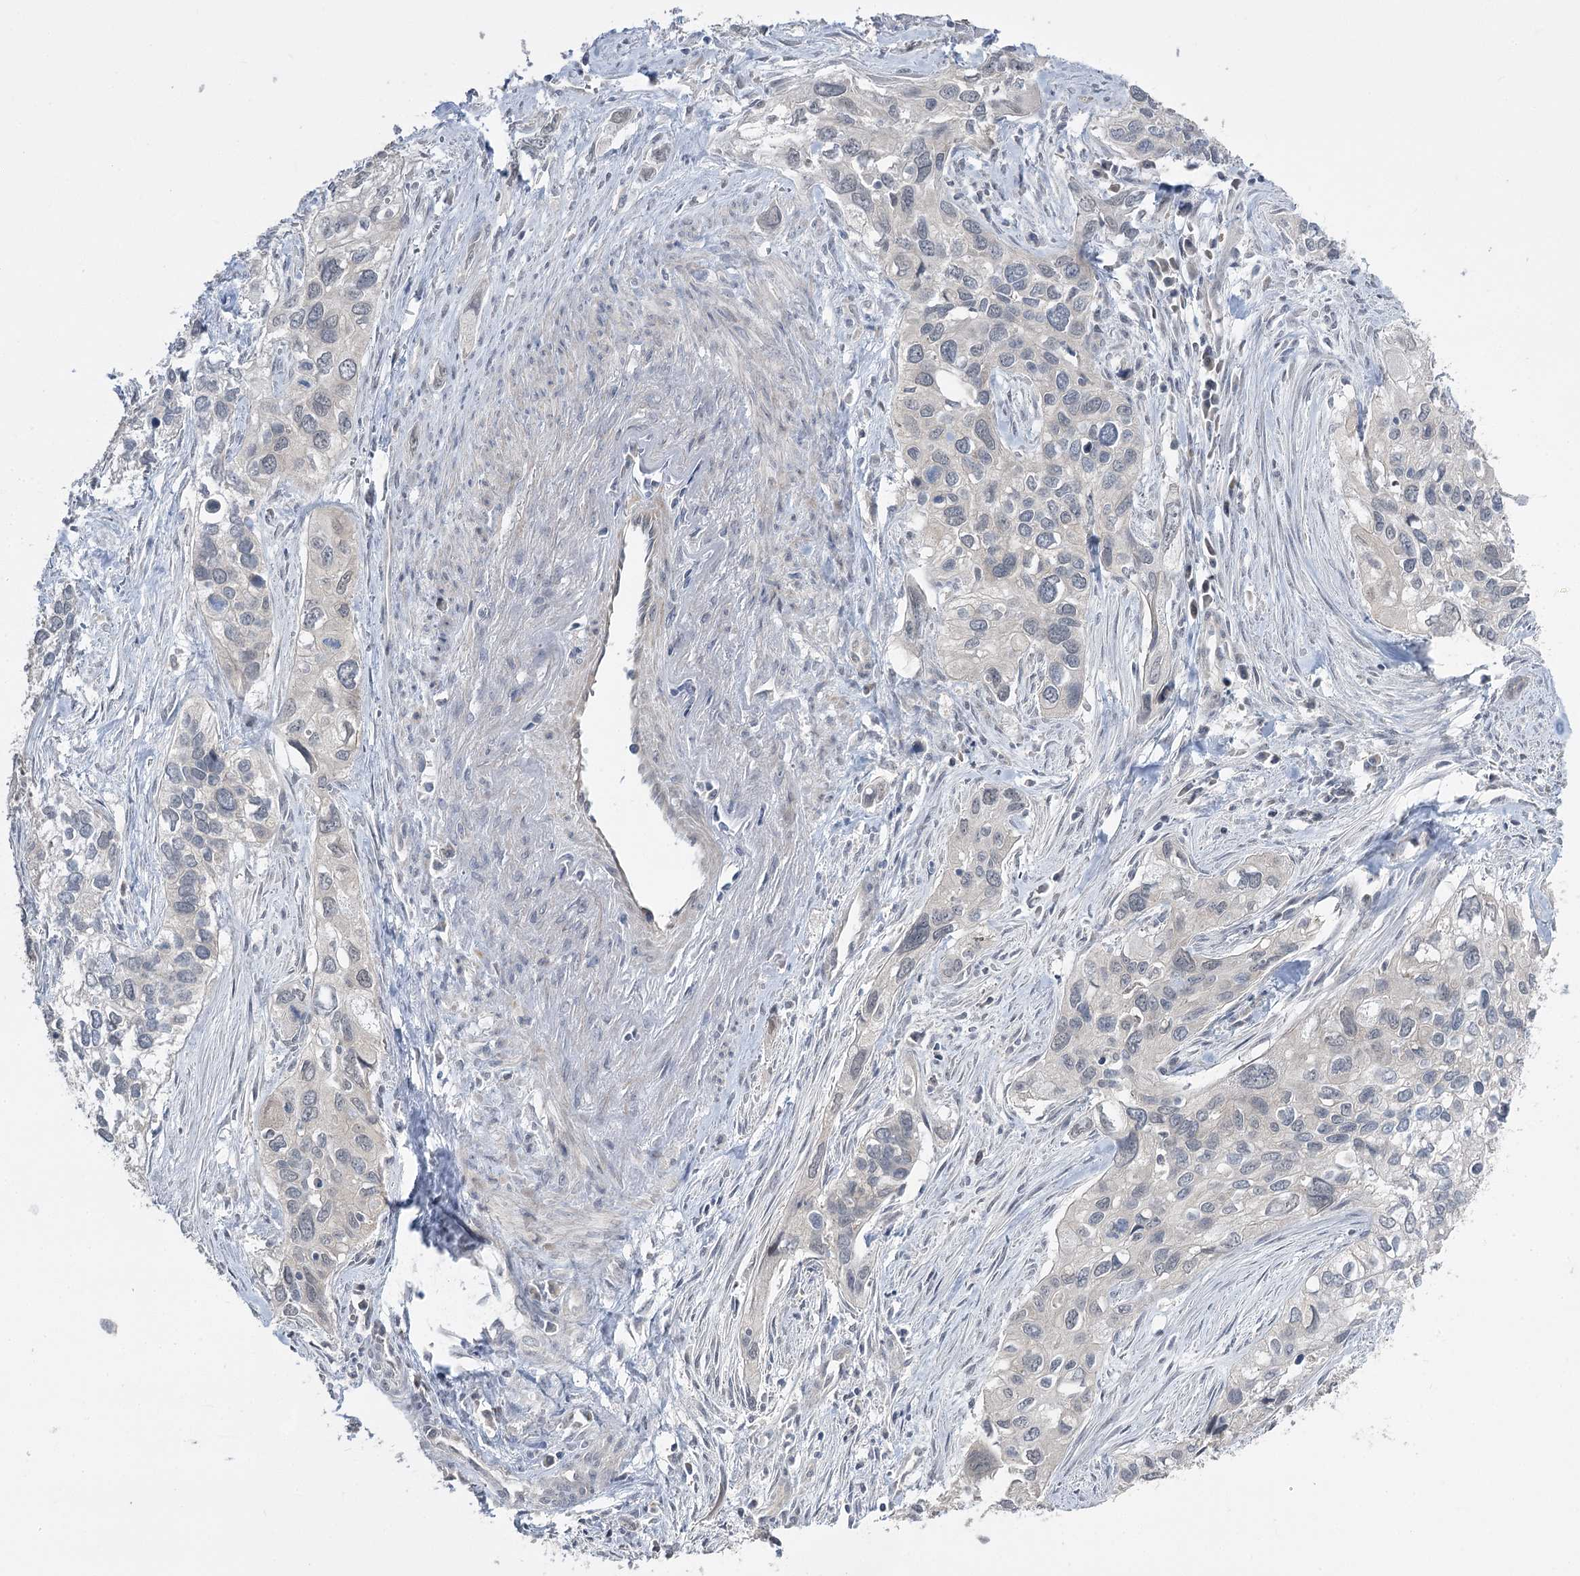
{"staining": {"intensity": "negative", "quantity": "none", "location": "none"}, "tissue": "cervical cancer", "cell_type": "Tumor cells", "image_type": "cancer", "snomed": [{"axis": "morphology", "description": "Squamous cell carcinoma, NOS"}, {"axis": "topography", "description": "Cervix"}], "caption": "An IHC image of cervical cancer is shown. There is no staining in tumor cells of cervical cancer.", "gene": "PHYHIPL", "patient": {"sex": "female", "age": 55}}